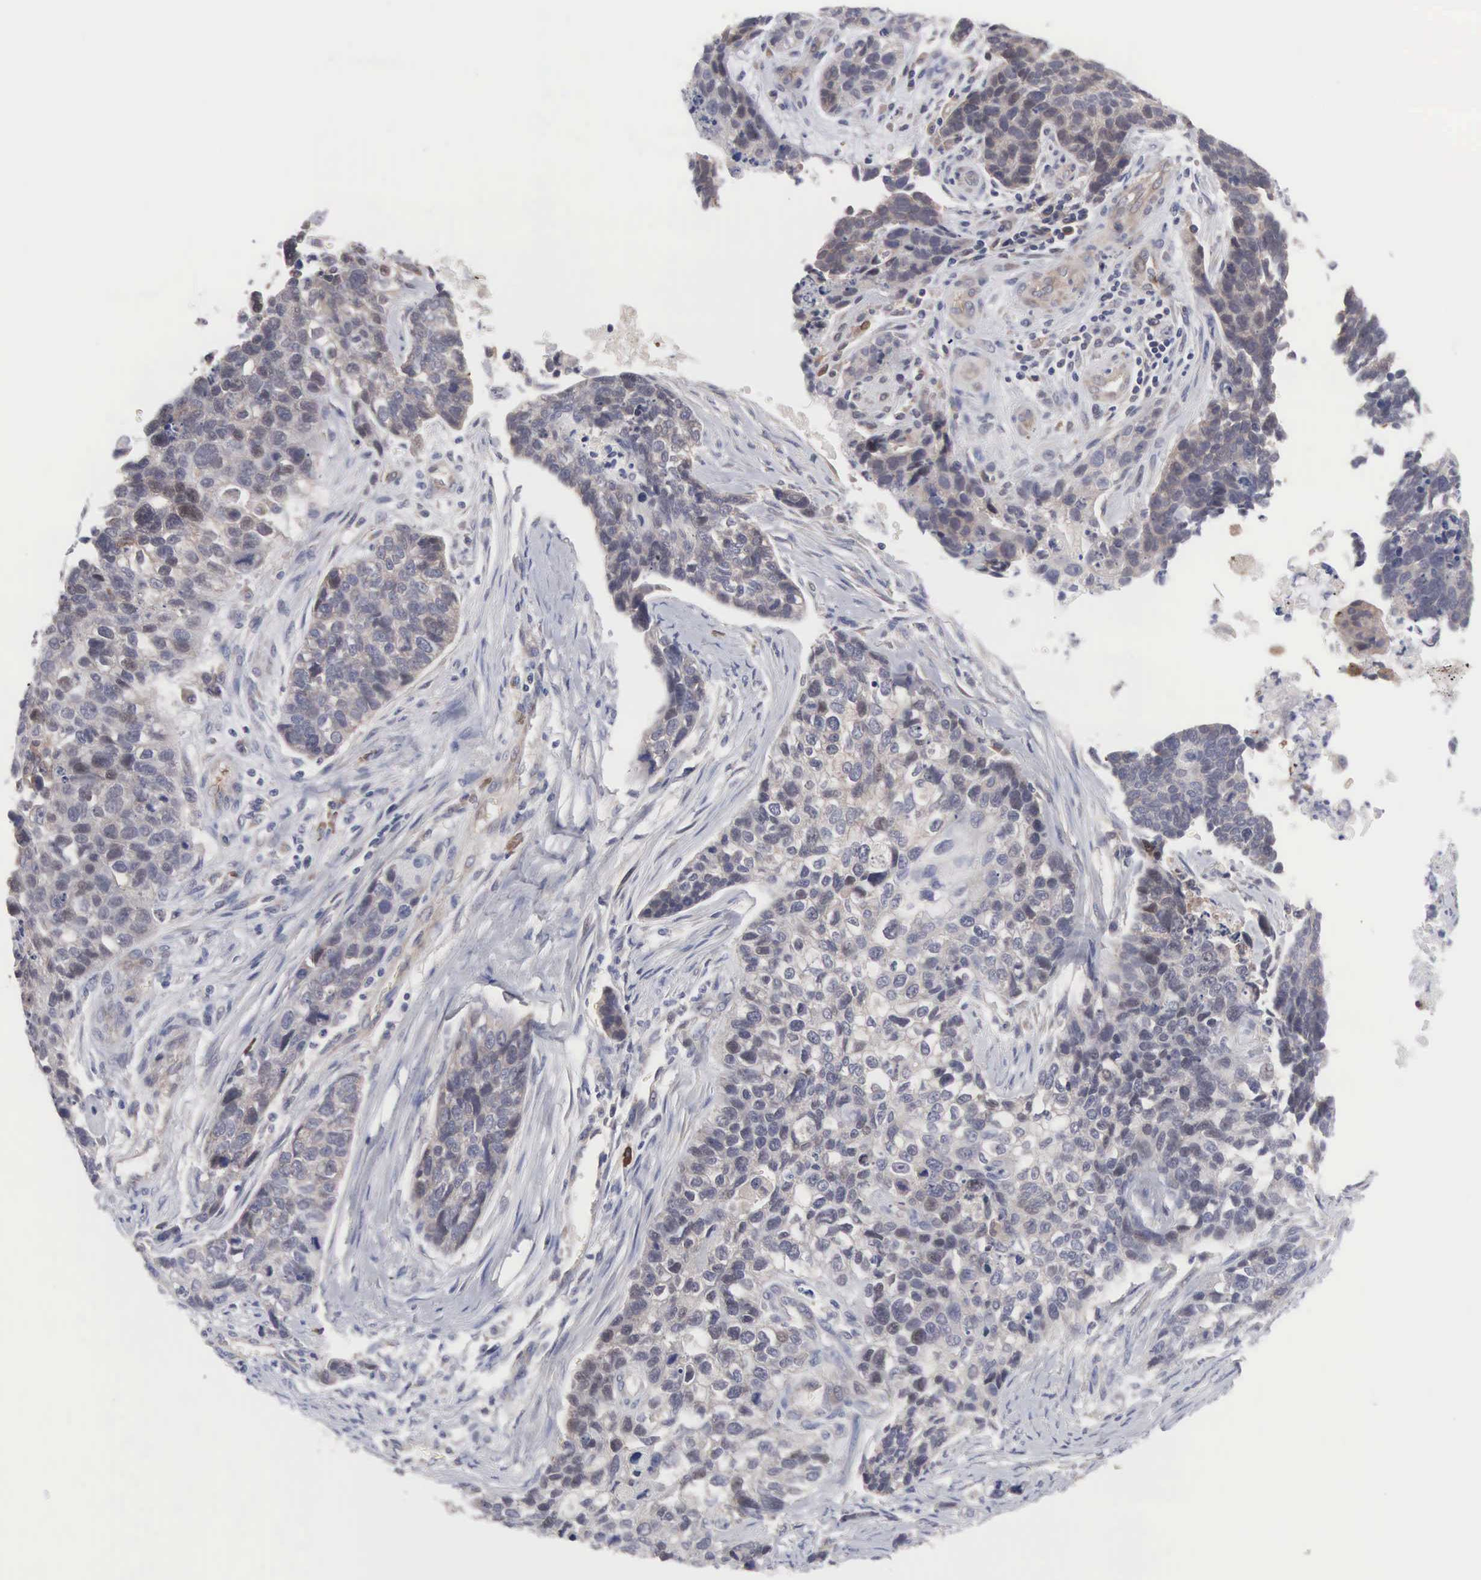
{"staining": {"intensity": "weak", "quantity": "25%-75%", "location": "cytoplasmic/membranous"}, "tissue": "lung cancer", "cell_type": "Tumor cells", "image_type": "cancer", "snomed": [{"axis": "morphology", "description": "Squamous cell carcinoma, NOS"}, {"axis": "topography", "description": "Lymph node"}, {"axis": "topography", "description": "Lung"}], "caption": "Squamous cell carcinoma (lung) stained with a protein marker demonstrates weak staining in tumor cells.", "gene": "INF2", "patient": {"sex": "male", "age": 74}}